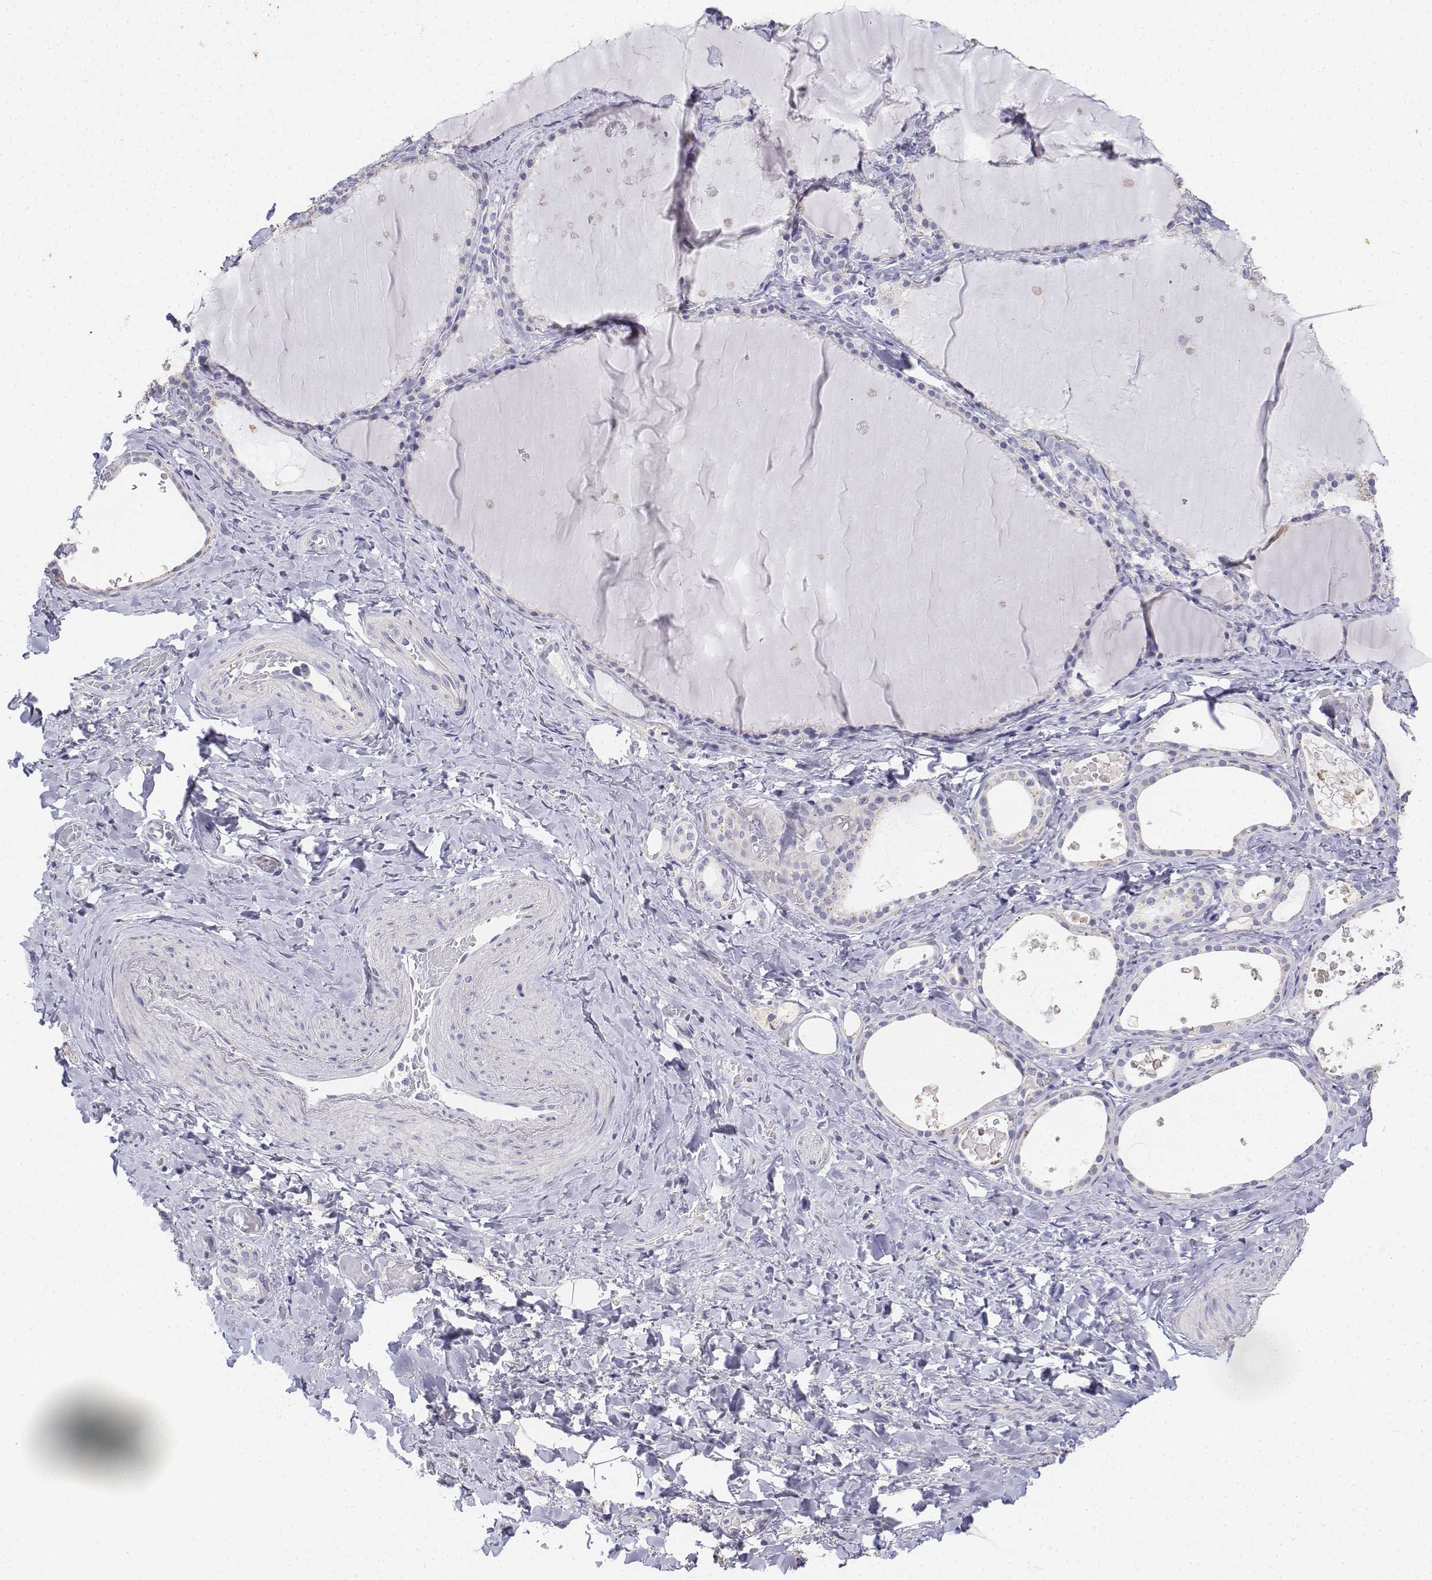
{"staining": {"intensity": "negative", "quantity": "none", "location": "none"}, "tissue": "thyroid gland", "cell_type": "Glandular cells", "image_type": "normal", "snomed": [{"axis": "morphology", "description": "Normal tissue, NOS"}, {"axis": "topography", "description": "Thyroid gland"}], "caption": "Glandular cells are negative for protein expression in benign human thyroid gland. (DAB immunohistochemistry visualized using brightfield microscopy, high magnification).", "gene": "LGSN", "patient": {"sex": "female", "age": 56}}